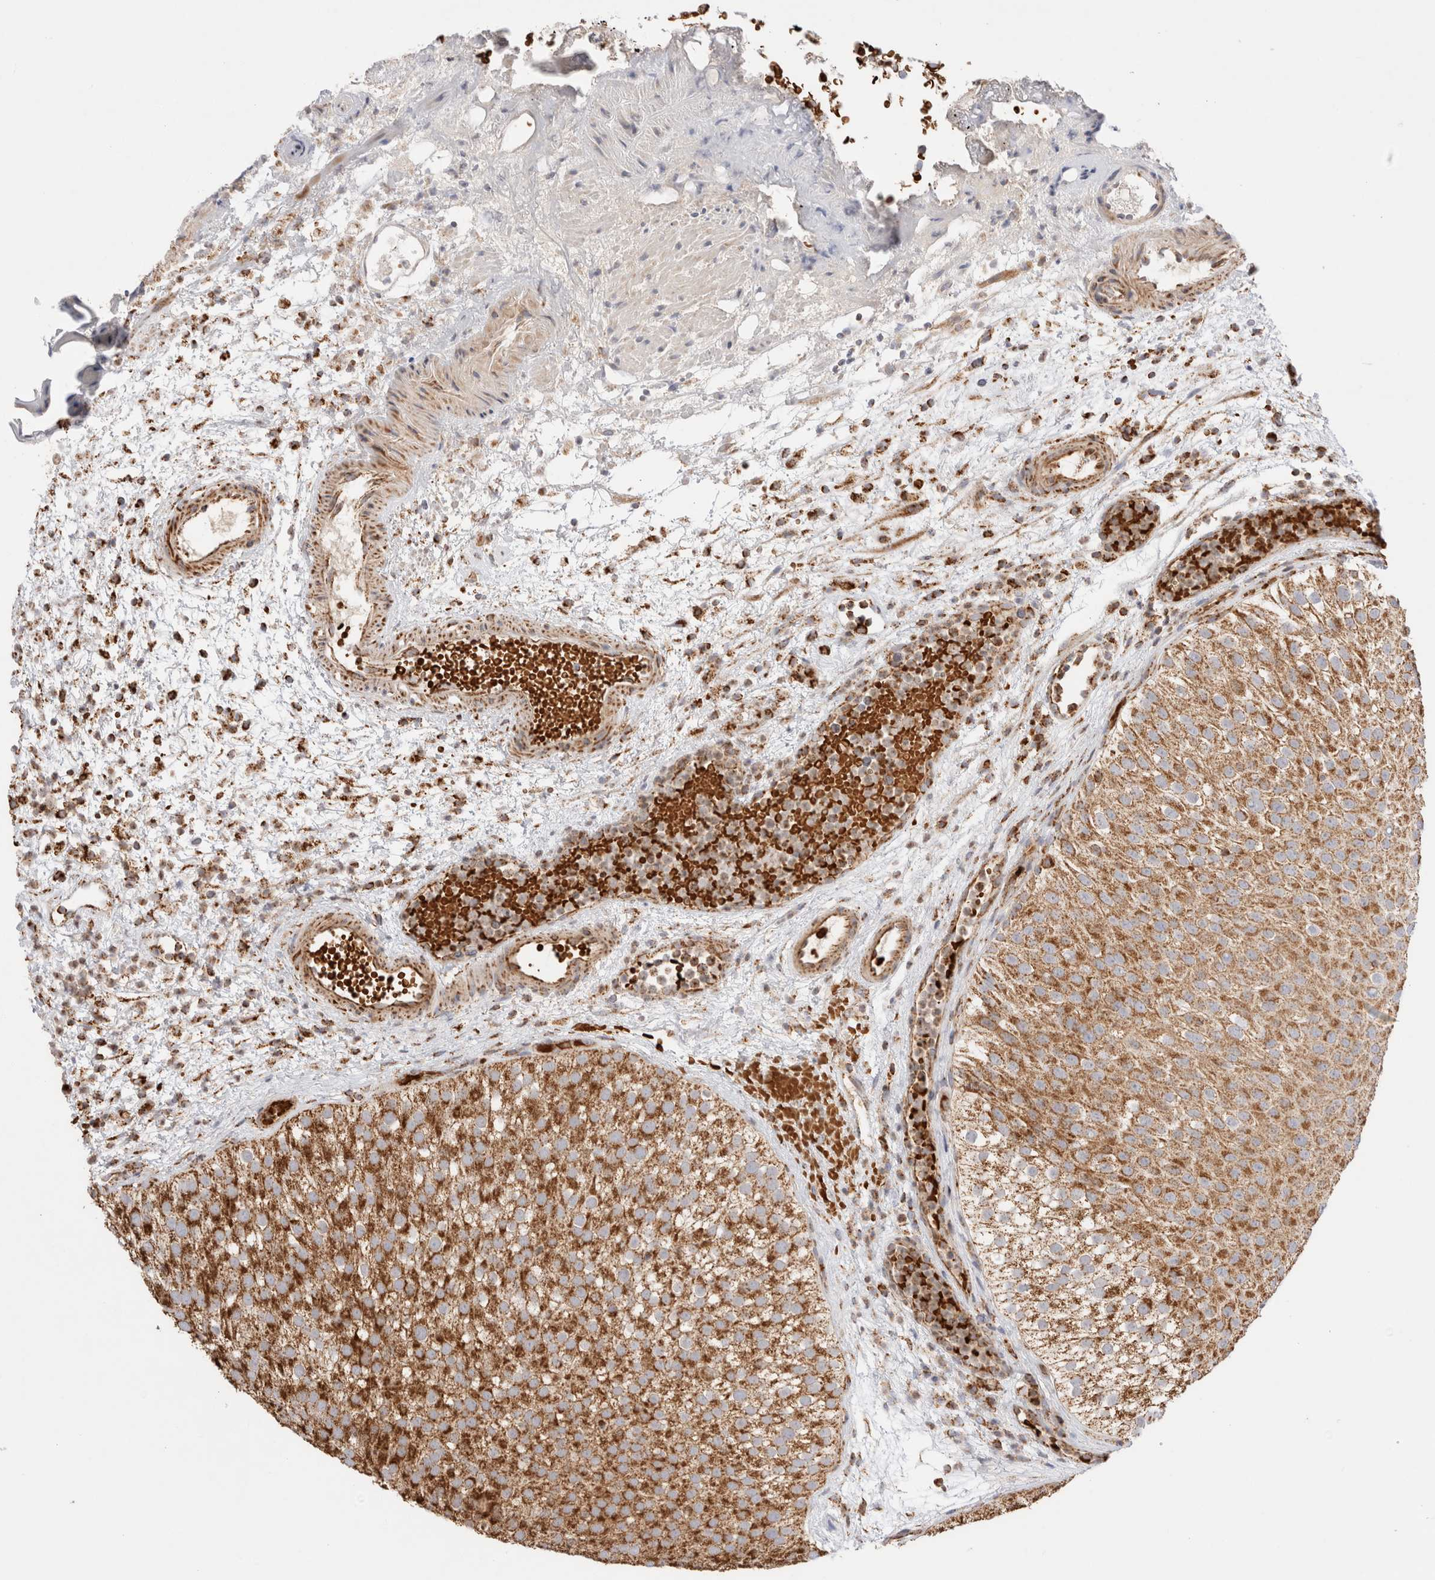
{"staining": {"intensity": "moderate", "quantity": ">75%", "location": "cytoplasmic/membranous"}, "tissue": "urothelial cancer", "cell_type": "Tumor cells", "image_type": "cancer", "snomed": [{"axis": "morphology", "description": "Urothelial carcinoma, Low grade"}, {"axis": "topography", "description": "Urinary bladder"}], "caption": "Immunohistochemistry histopathology image of neoplastic tissue: urothelial cancer stained using immunohistochemistry (IHC) reveals medium levels of moderate protein expression localized specifically in the cytoplasmic/membranous of tumor cells, appearing as a cytoplasmic/membranous brown color.", "gene": "TMPPE", "patient": {"sex": "male", "age": 78}}